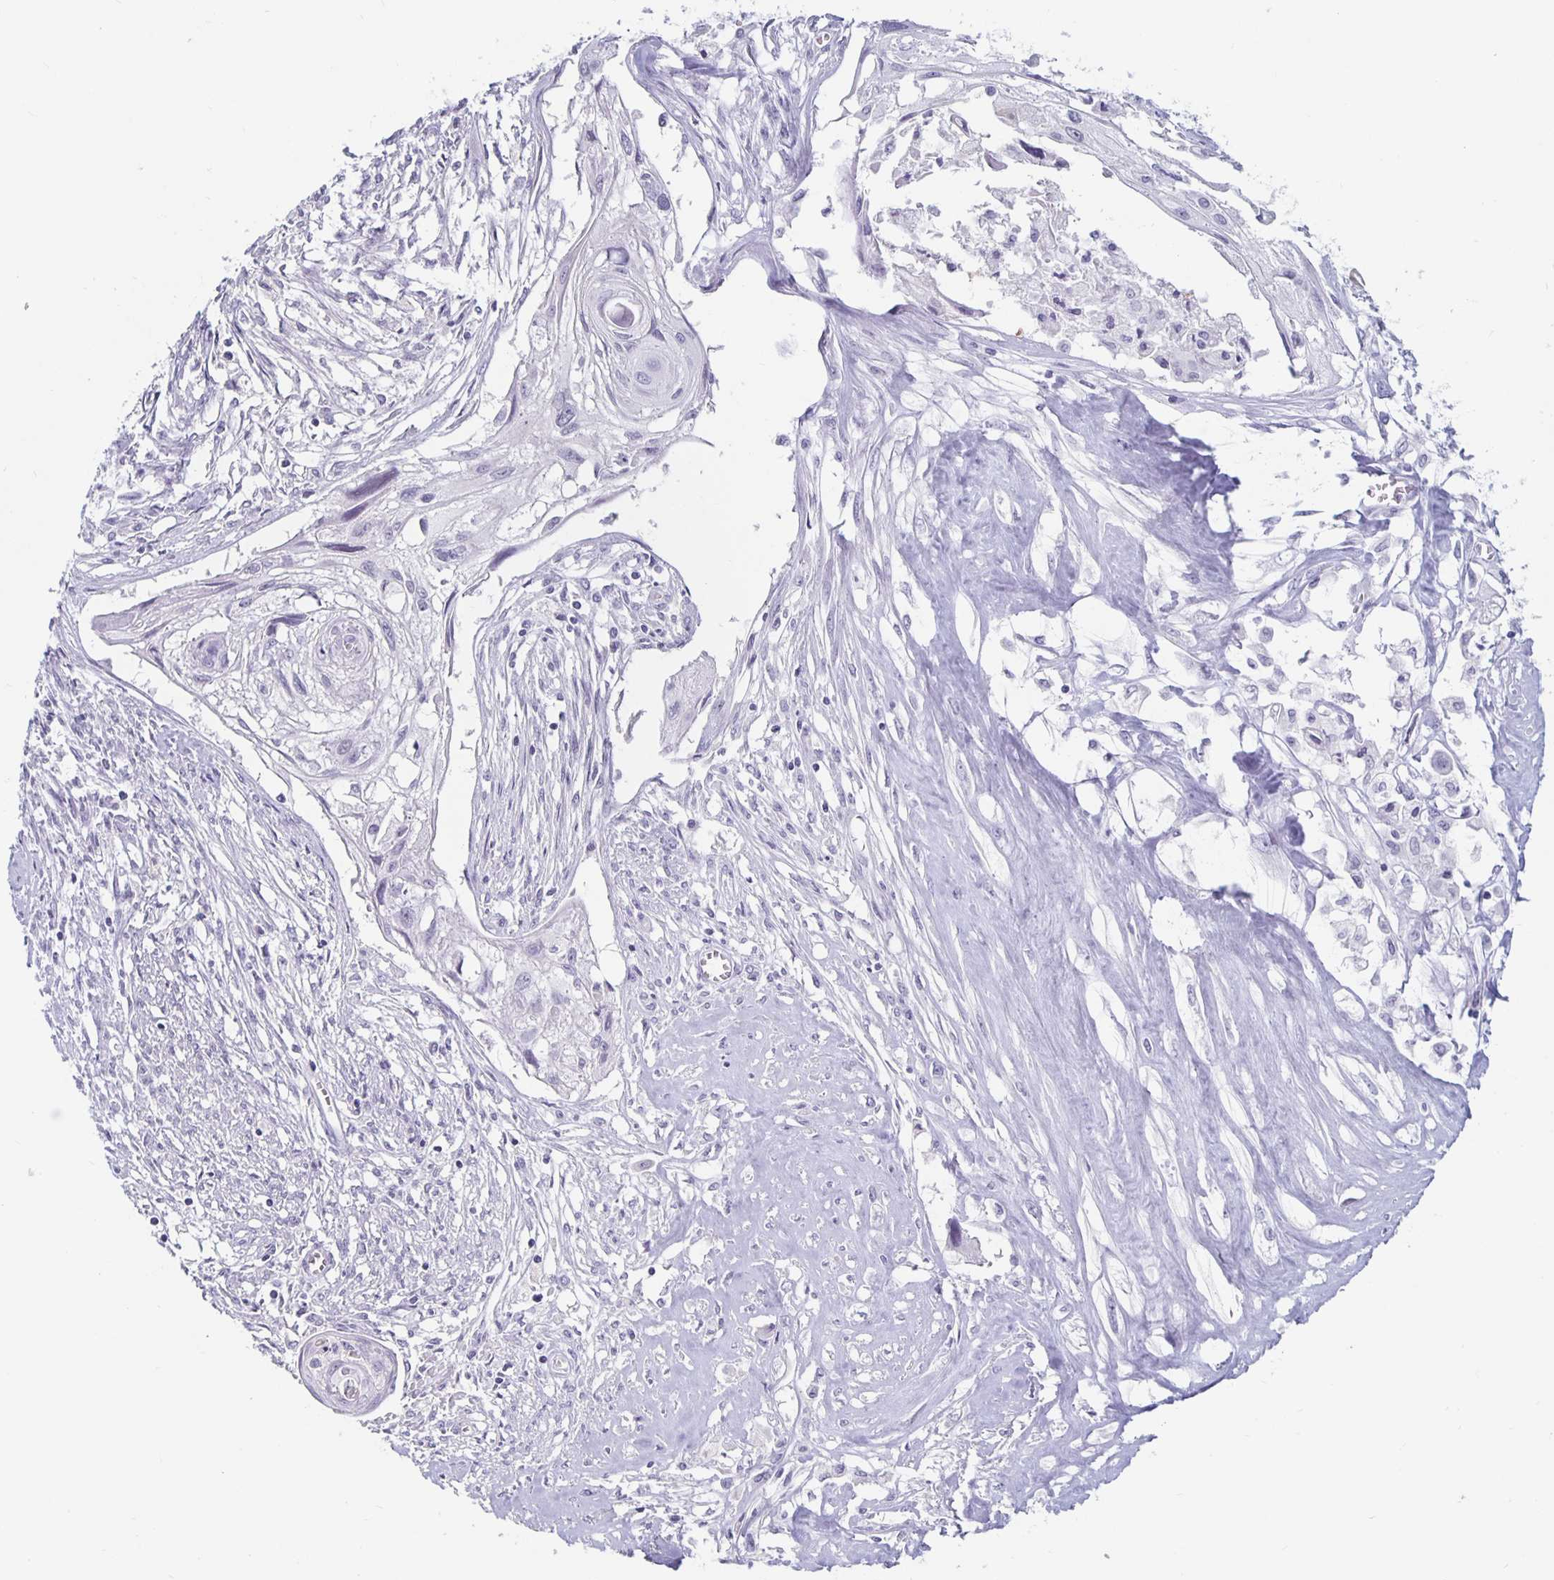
{"staining": {"intensity": "negative", "quantity": "none", "location": "none"}, "tissue": "cervical cancer", "cell_type": "Tumor cells", "image_type": "cancer", "snomed": [{"axis": "morphology", "description": "Squamous cell carcinoma, NOS"}, {"axis": "topography", "description": "Cervix"}], "caption": "High power microscopy image of an immunohistochemistry (IHC) photomicrograph of cervical cancer (squamous cell carcinoma), revealing no significant staining in tumor cells.", "gene": "KCNQ2", "patient": {"sex": "female", "age": 49}}